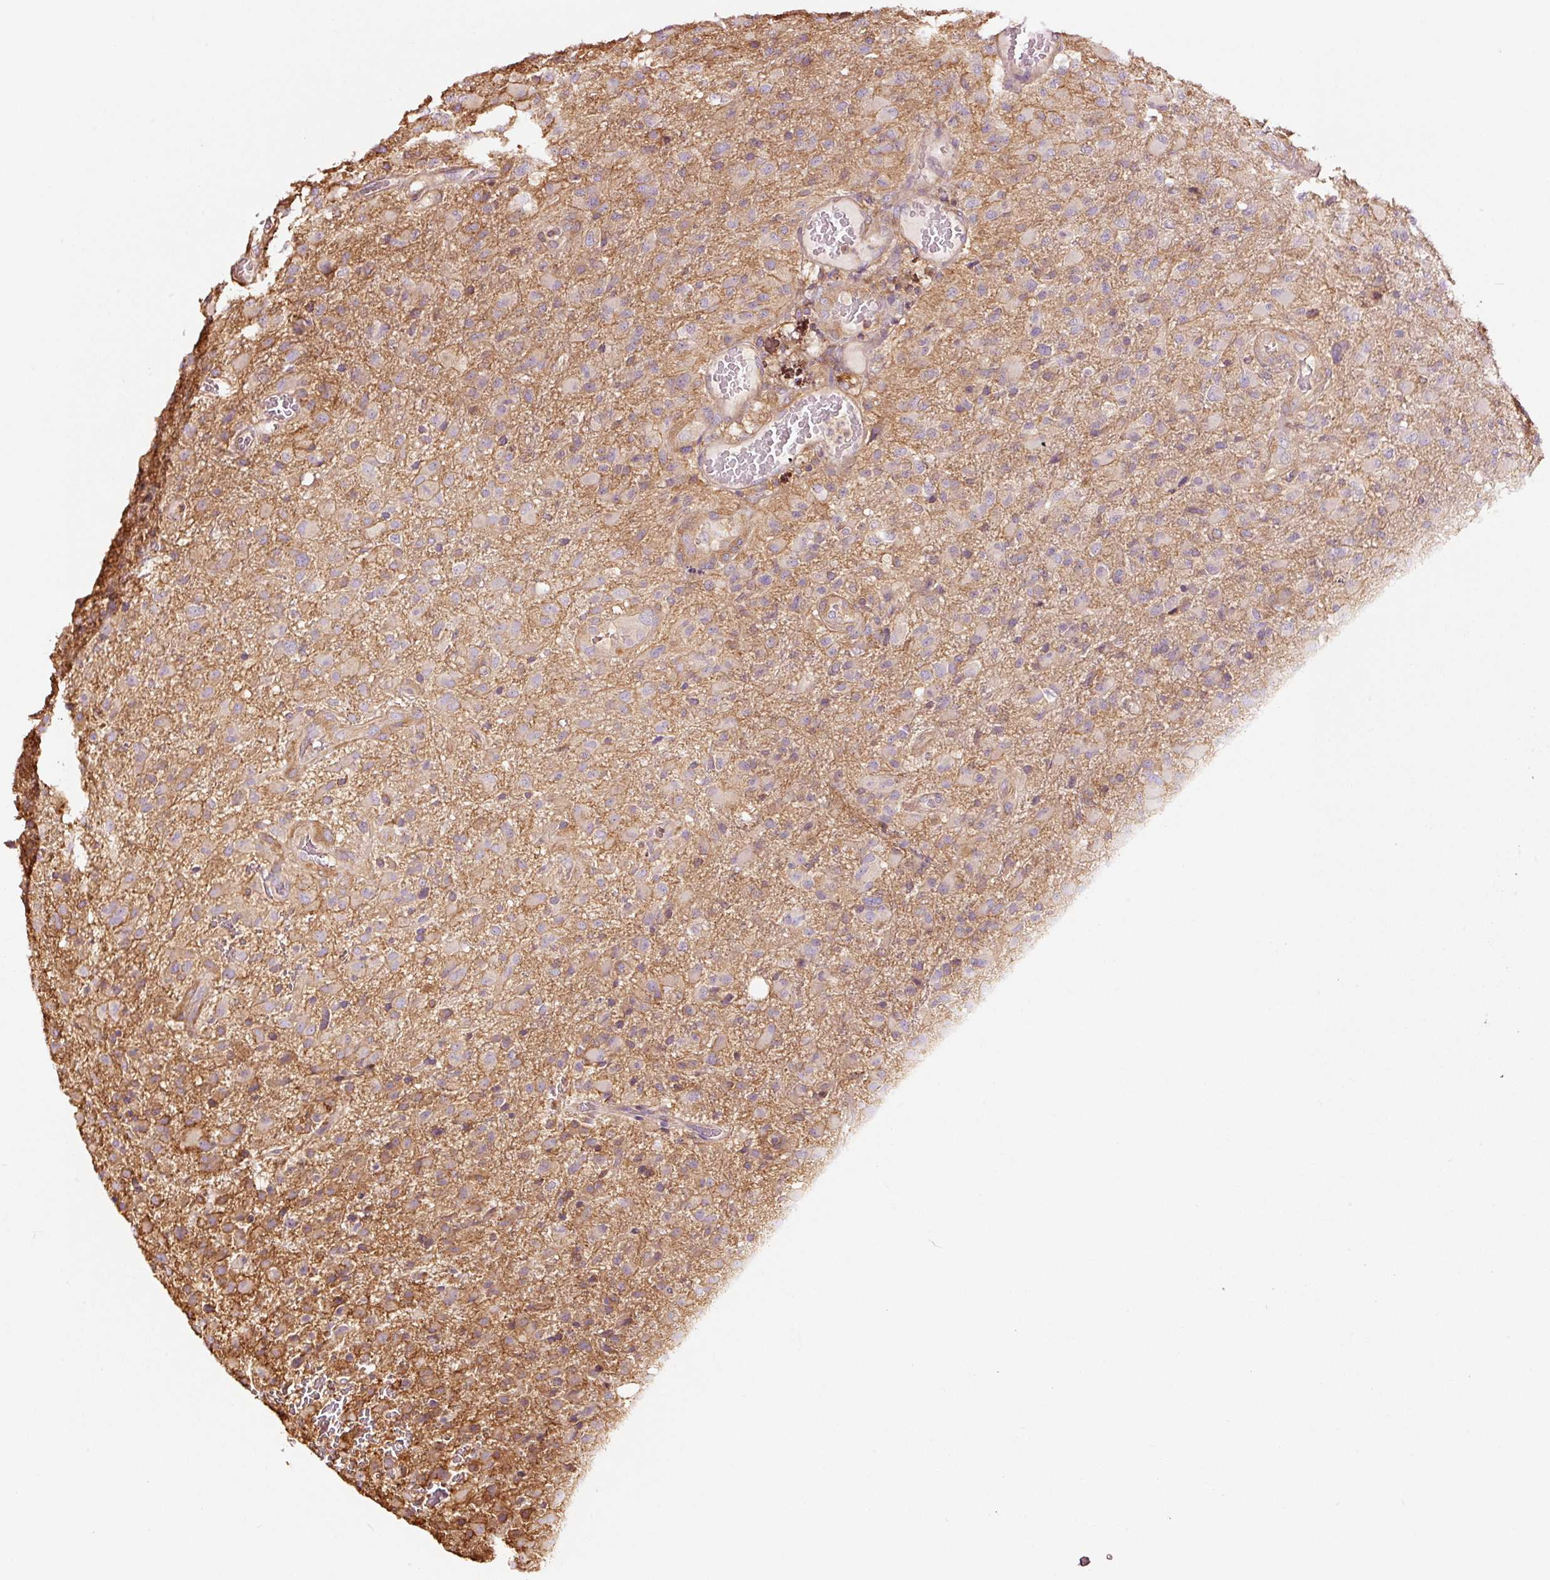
{"staining": {"intensity": "weak", "quantity": "<25%", "location": "cytoplasmic/membranous"}, "tissue": "glioma", "cell_type": "Tumor cells", "image_type": "cancer", "snomed": [{"axis": "morphology", "description": "Glioma, malignant, Low grade"}, {"axis": "topography", "description": "Brain"}], "caption": "The immunohistochemistry (IHC) micrograph has no significant expression in tumor cells of glioma tissue.", "gene": "METAP1", "patient": {"sex": "male", "age": 65}}